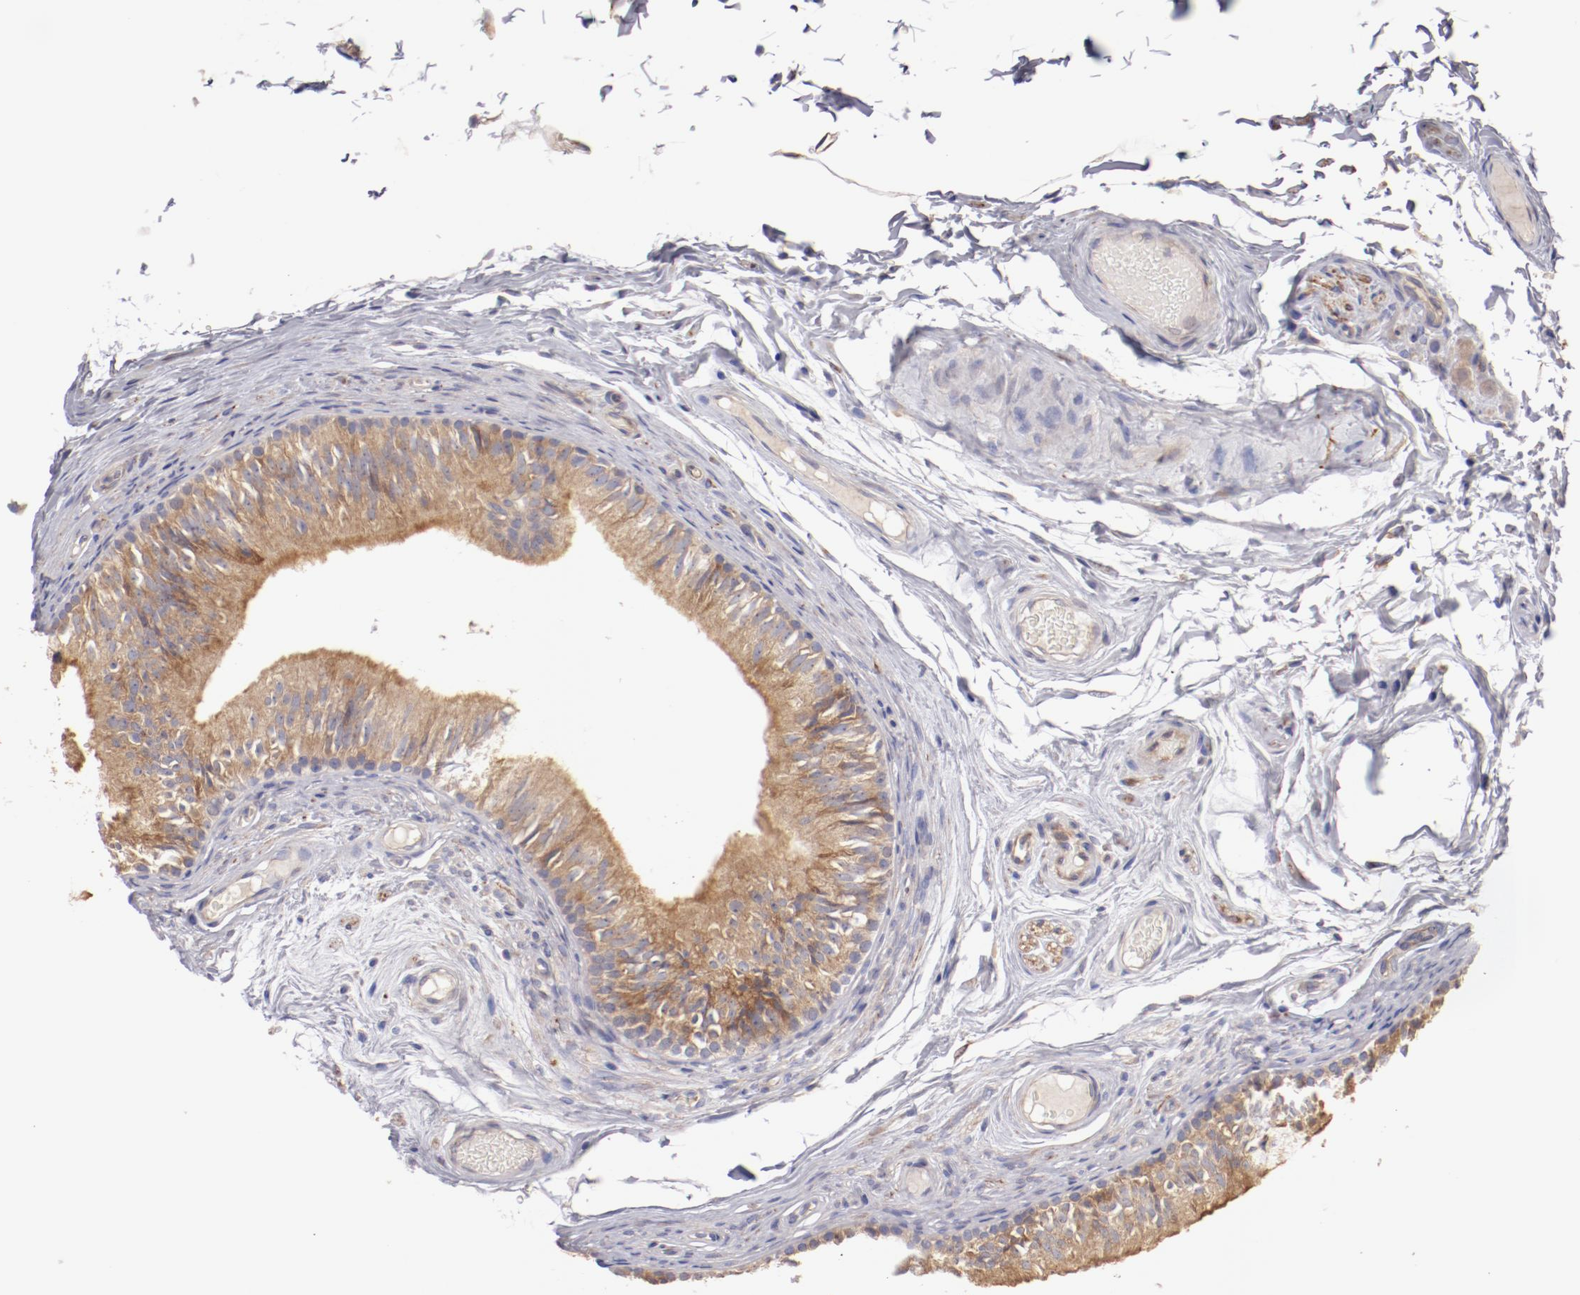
{"staining": {"intensity": "weak", "quantity": ">75%", "location": "cytoplasmic/membranous"}, "tissue": "epididymis", "cell_type": "Glandular cells", "image_type": "normal", "snomed": [{"axis": "morphology", "description": "Normal tissue, NOS"}, {"axis": "topography", "description": "Testis"}, {"axis": "topography", "description": "Epididymis"}], "caption": "Protein analysis of unremarkable epididymis displays weak cytoplasmic/membranous staining in about >75% of glandular cells. (DAB (3,3'-diaminobenzidine) IHC with brightfield microscopy, high magnification).", "gene": "ENTPD5", "patient": {"sex": "male", "age": 36}}